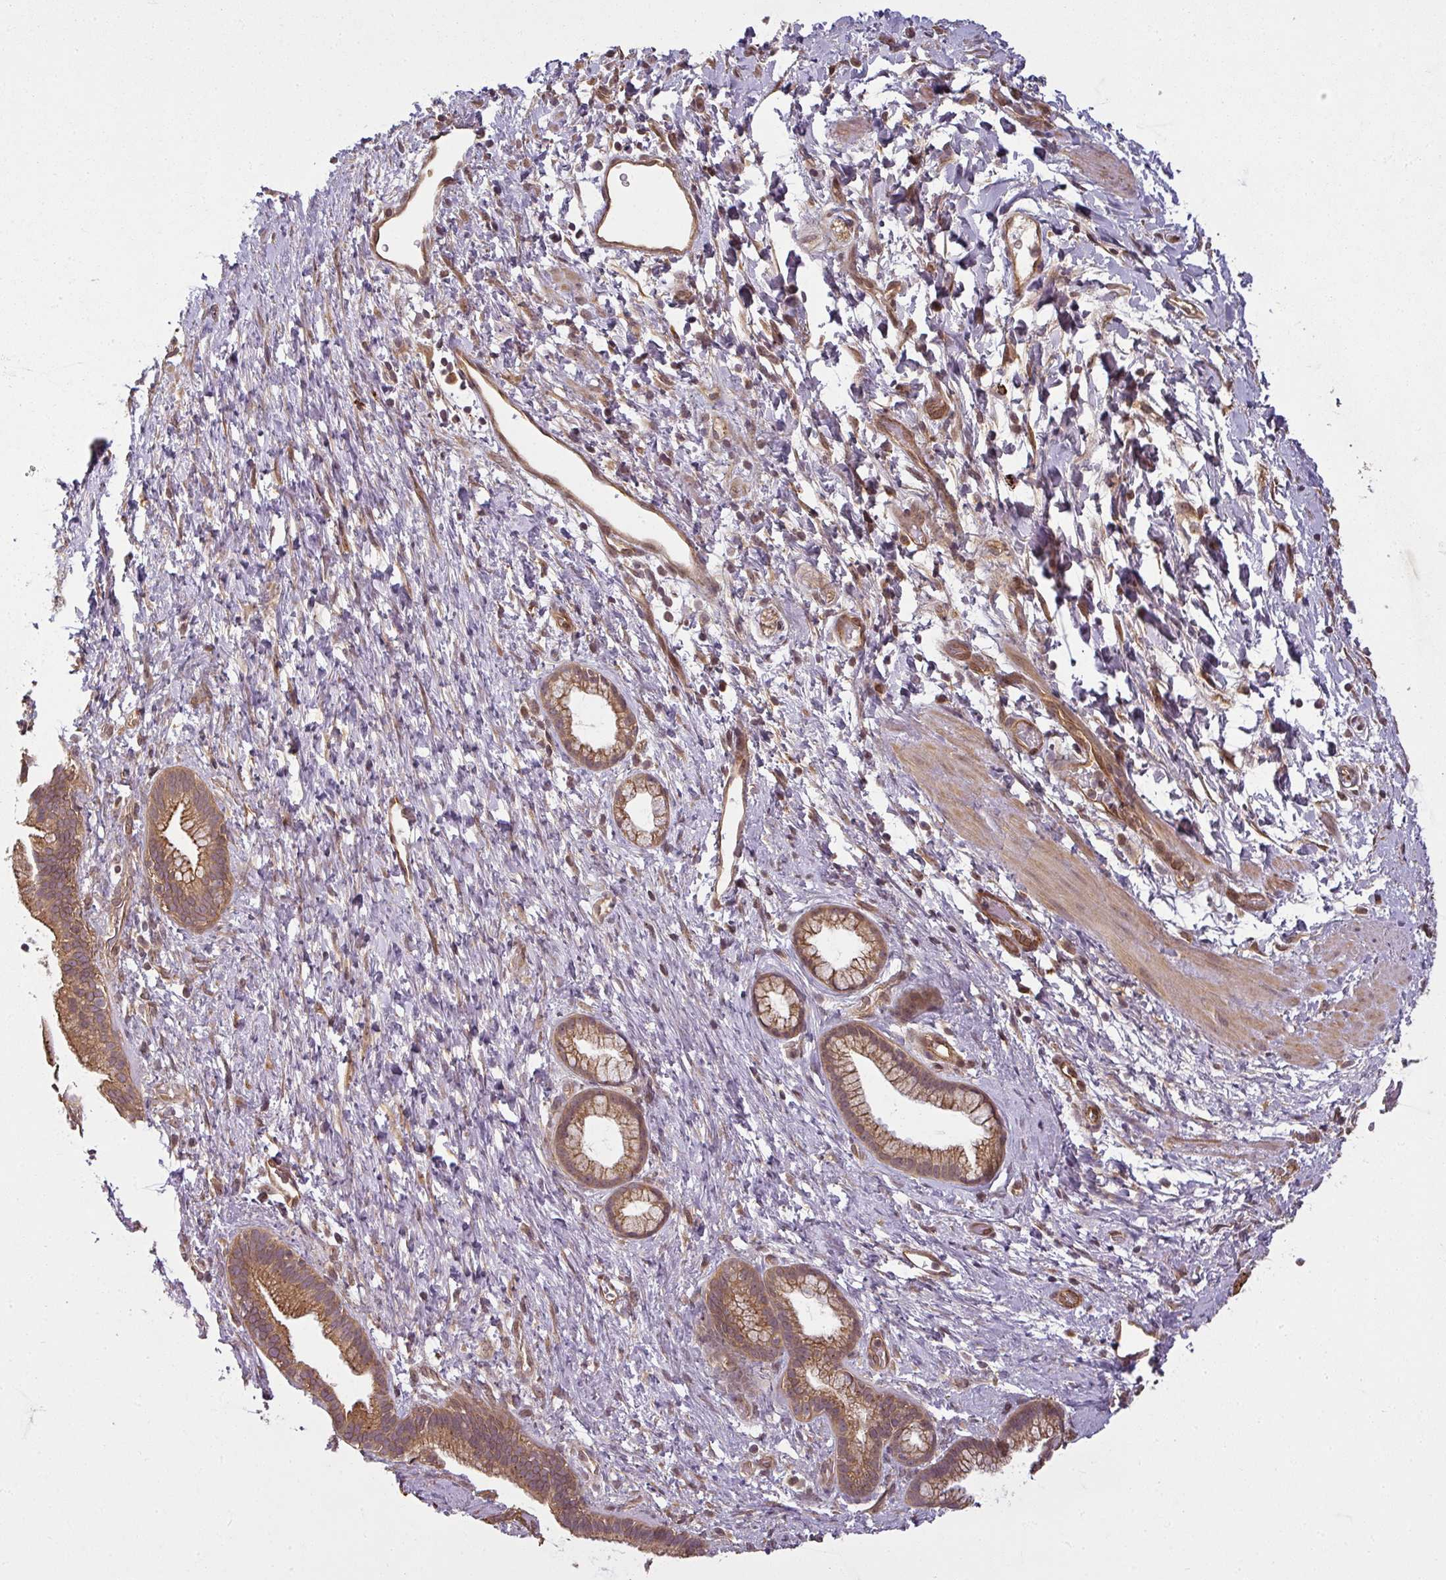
{"staining": {"intensity": "moderate", "quantity": ">75%", "location": "cytoplasmic/membranous"}, "tissue": "pancreatic cancer", "cell_type": "Tumor cells", "image_type": "cancer", "snomed": [{"axis": "morphology", "description": "Adenocarcinoma, NOS"}, {"axis": "topography", "description": "Pancreas"}], "caption": "IHC histopathology image of neoplastic tissue: human adenocarcinoma (pancreatic) stained using immunohistochemistry (IHC) reveals medium levels of moderate protein expression localized specifically in the cytoplasmic/membranous of tumor cells, appearing as a cytoplasmic/membranous brown color.", "gene": "DIMT1", "patient": {"sex": "male", "age": 68}}